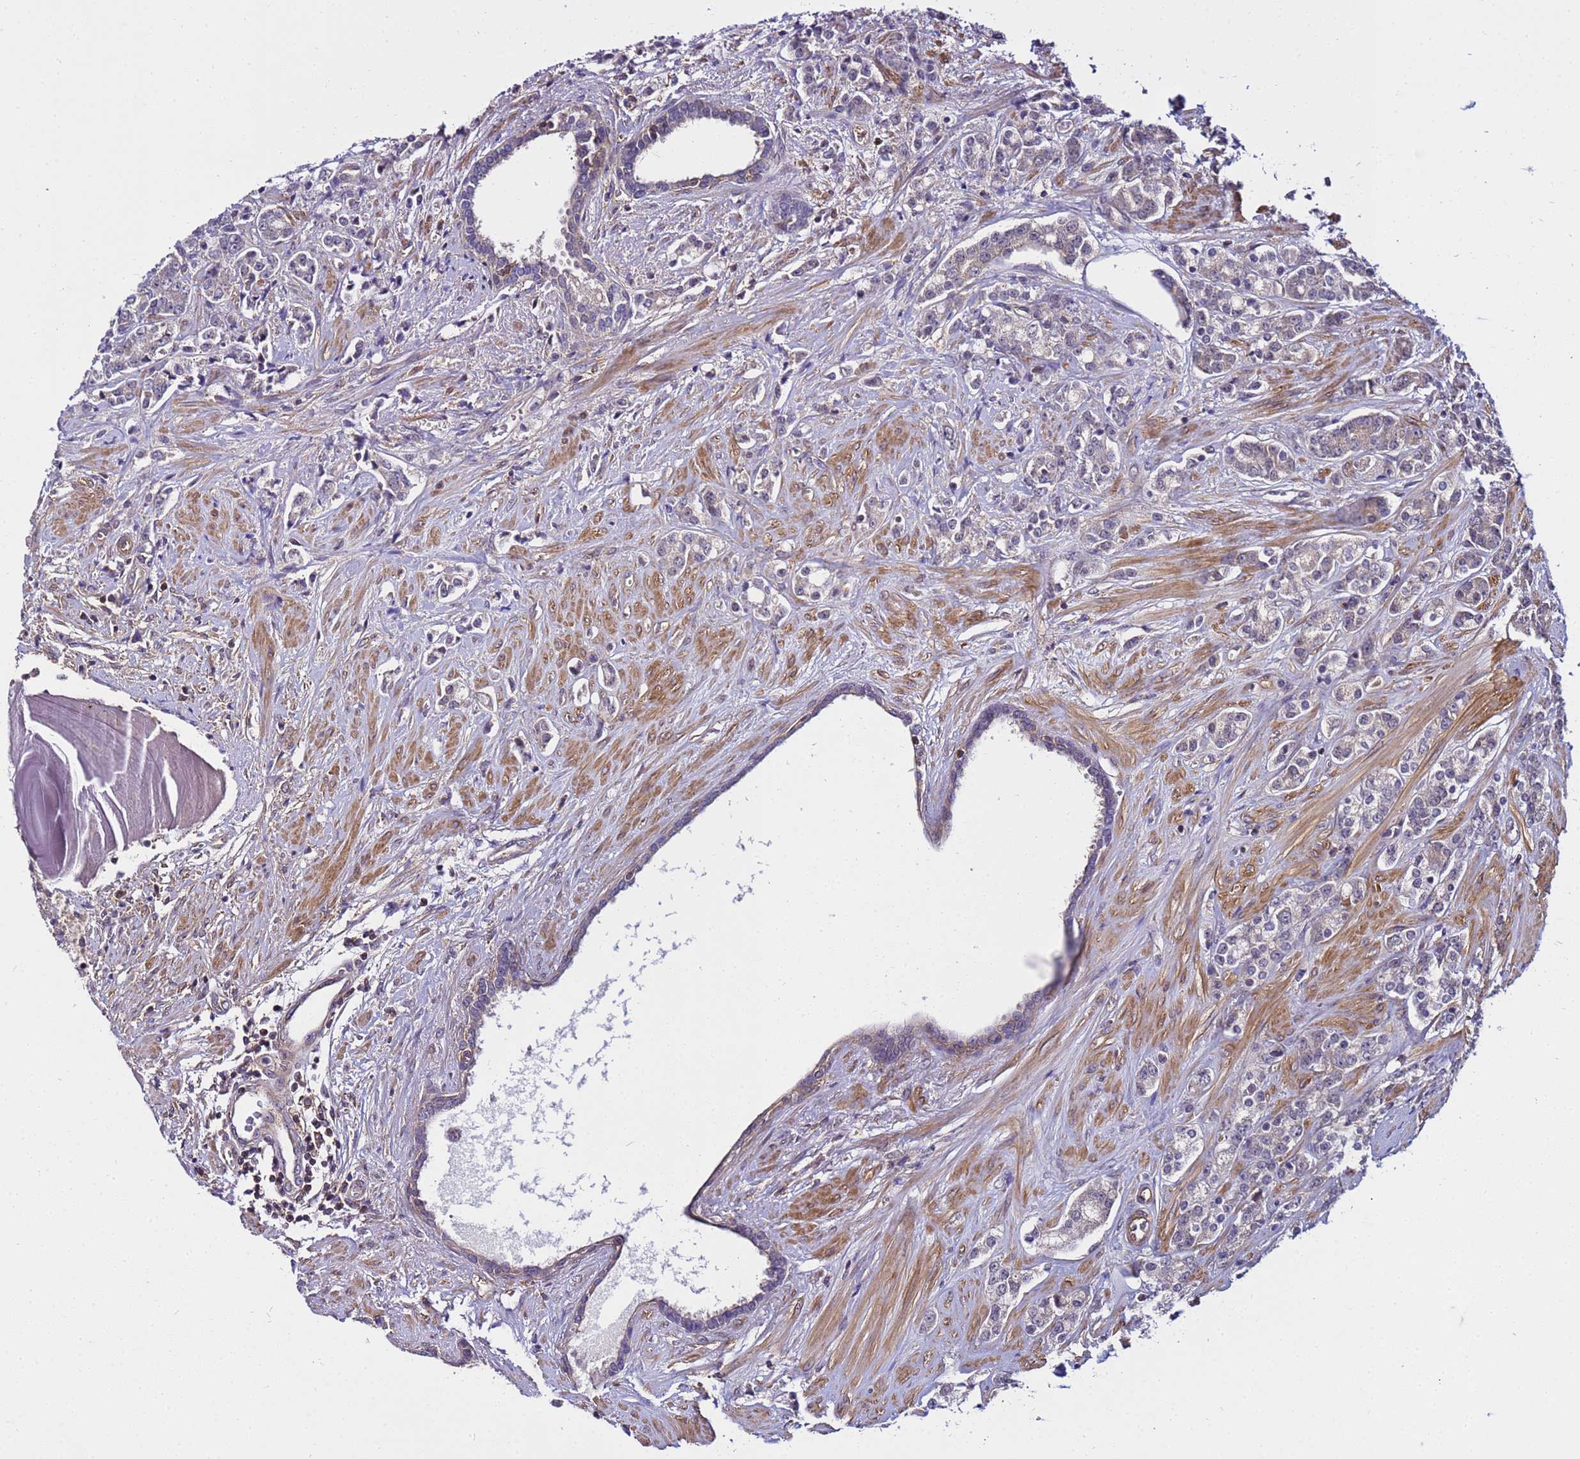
{"staining": {"intensity": "negative", "quantity": "none", "location": "none"}, "tissue": "prostate cancer", "cell_type": "Tumor cells", "image_type": "cancer", "snomed": [{"axis": "morphology", "description": "Adenocarcinoma, High grade"}, {"axis": "topography", "description": "Prostate"}], "caption": "The IHC micrograph has no significant staining in tumor cells of prostate cancer tissue. The staining was performed using DAB to visualize the protein expression in brown, while the nuclei were stained in blue with hematoxylin (Magnification: 20x).", "gene": "STK38", "patient": {"sex": "male", "age": 62}}